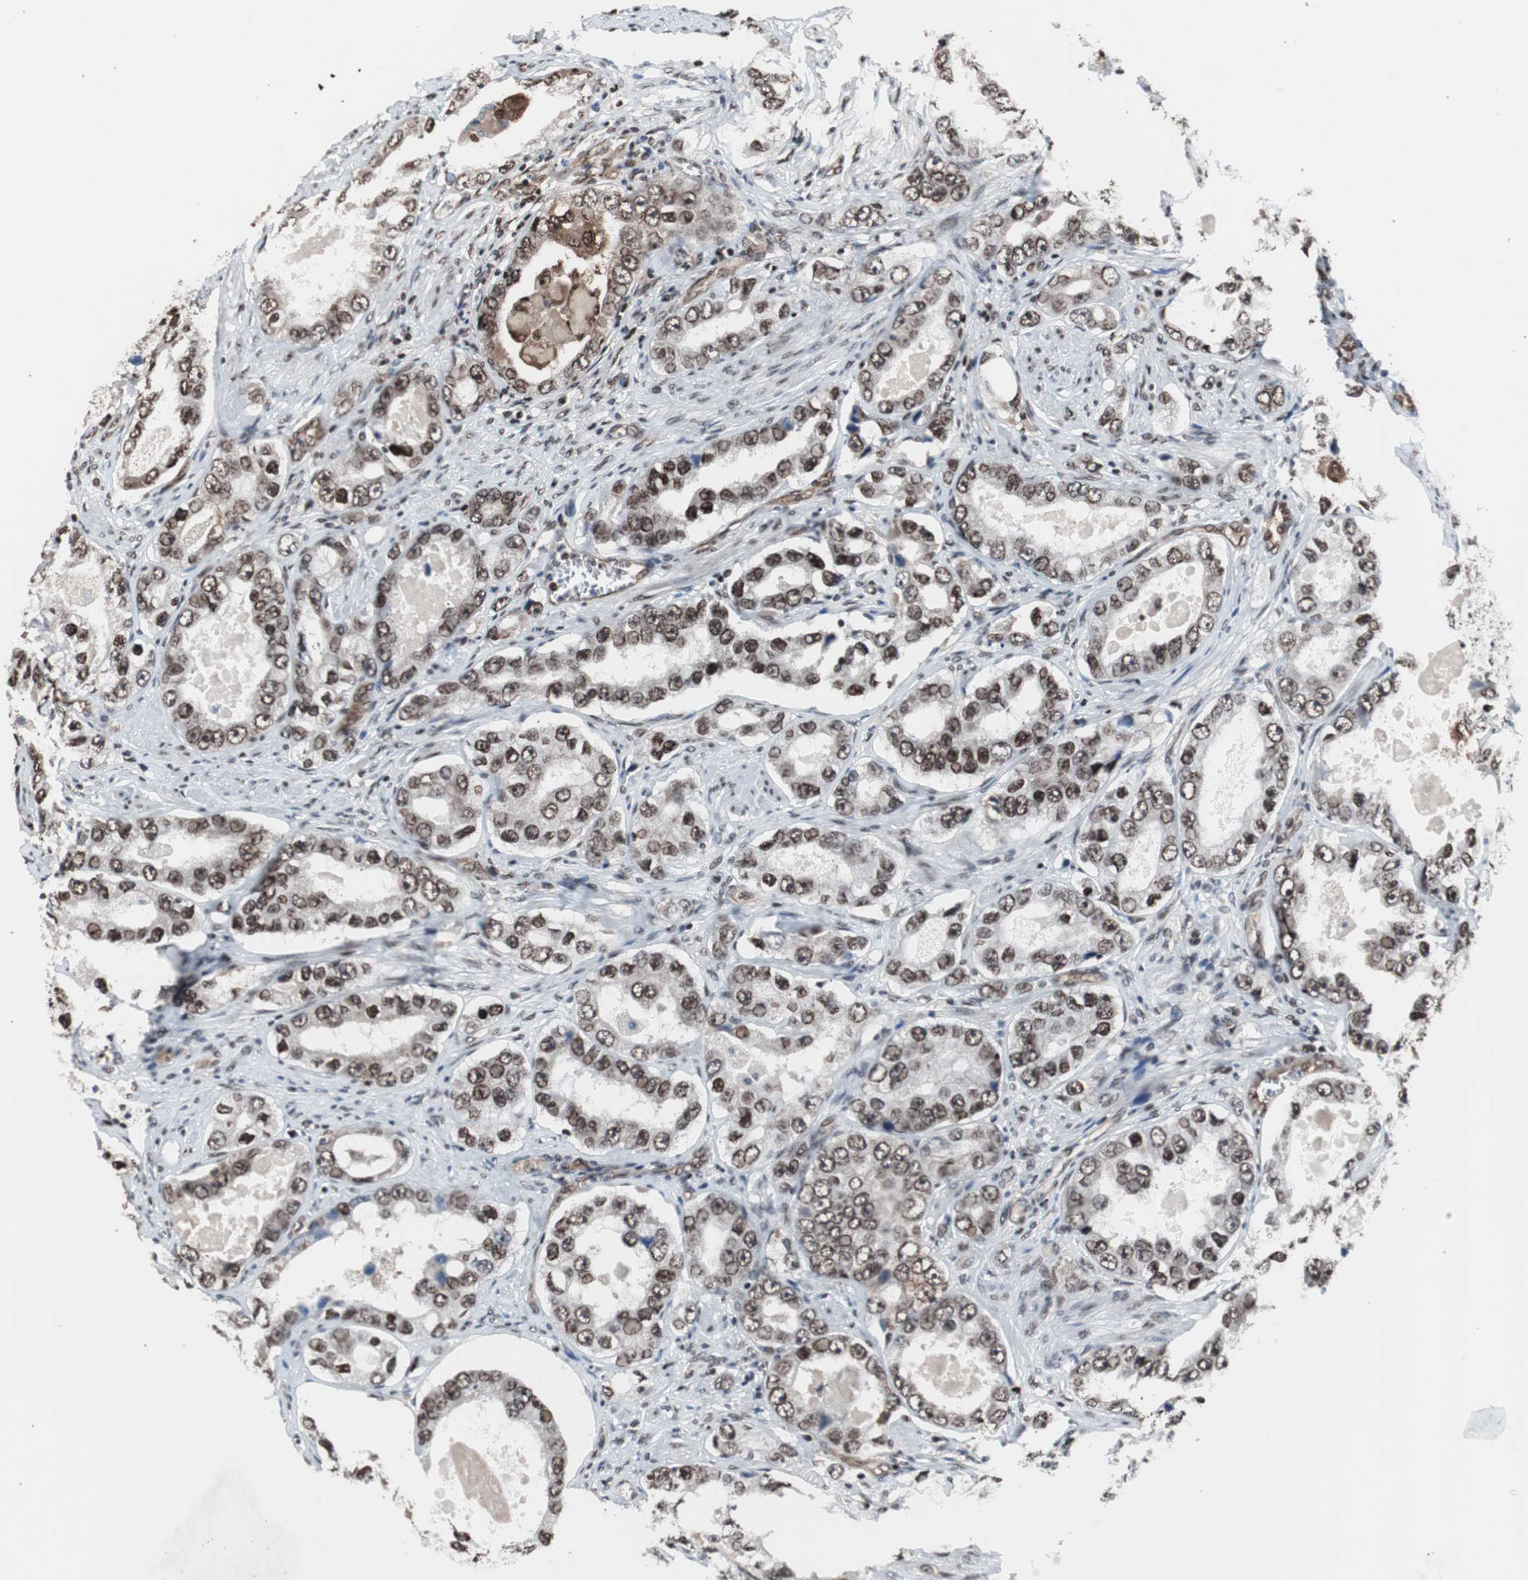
{"staining": {"intensity": "moderate", "quantity": ">75%", "location": "nuclear"}, "tissue": "prostate cancer", "cell_type": "Tumor cells", "image_type": "cancer", "snomed": [{"axis": "morphology", "description": "Adenocarcinoma, High grade"}, {"axis": "topography", "description": "Prostate"}], "caption": "Immunohistochemical staining of prostate cancer (high-grade adenocarcinoma) demonstrates moderate nuclear protein positivity in approximately >75% of tumor cells.", "gene": "POGZ", "patient": {"sex": "male", "age": 63}}